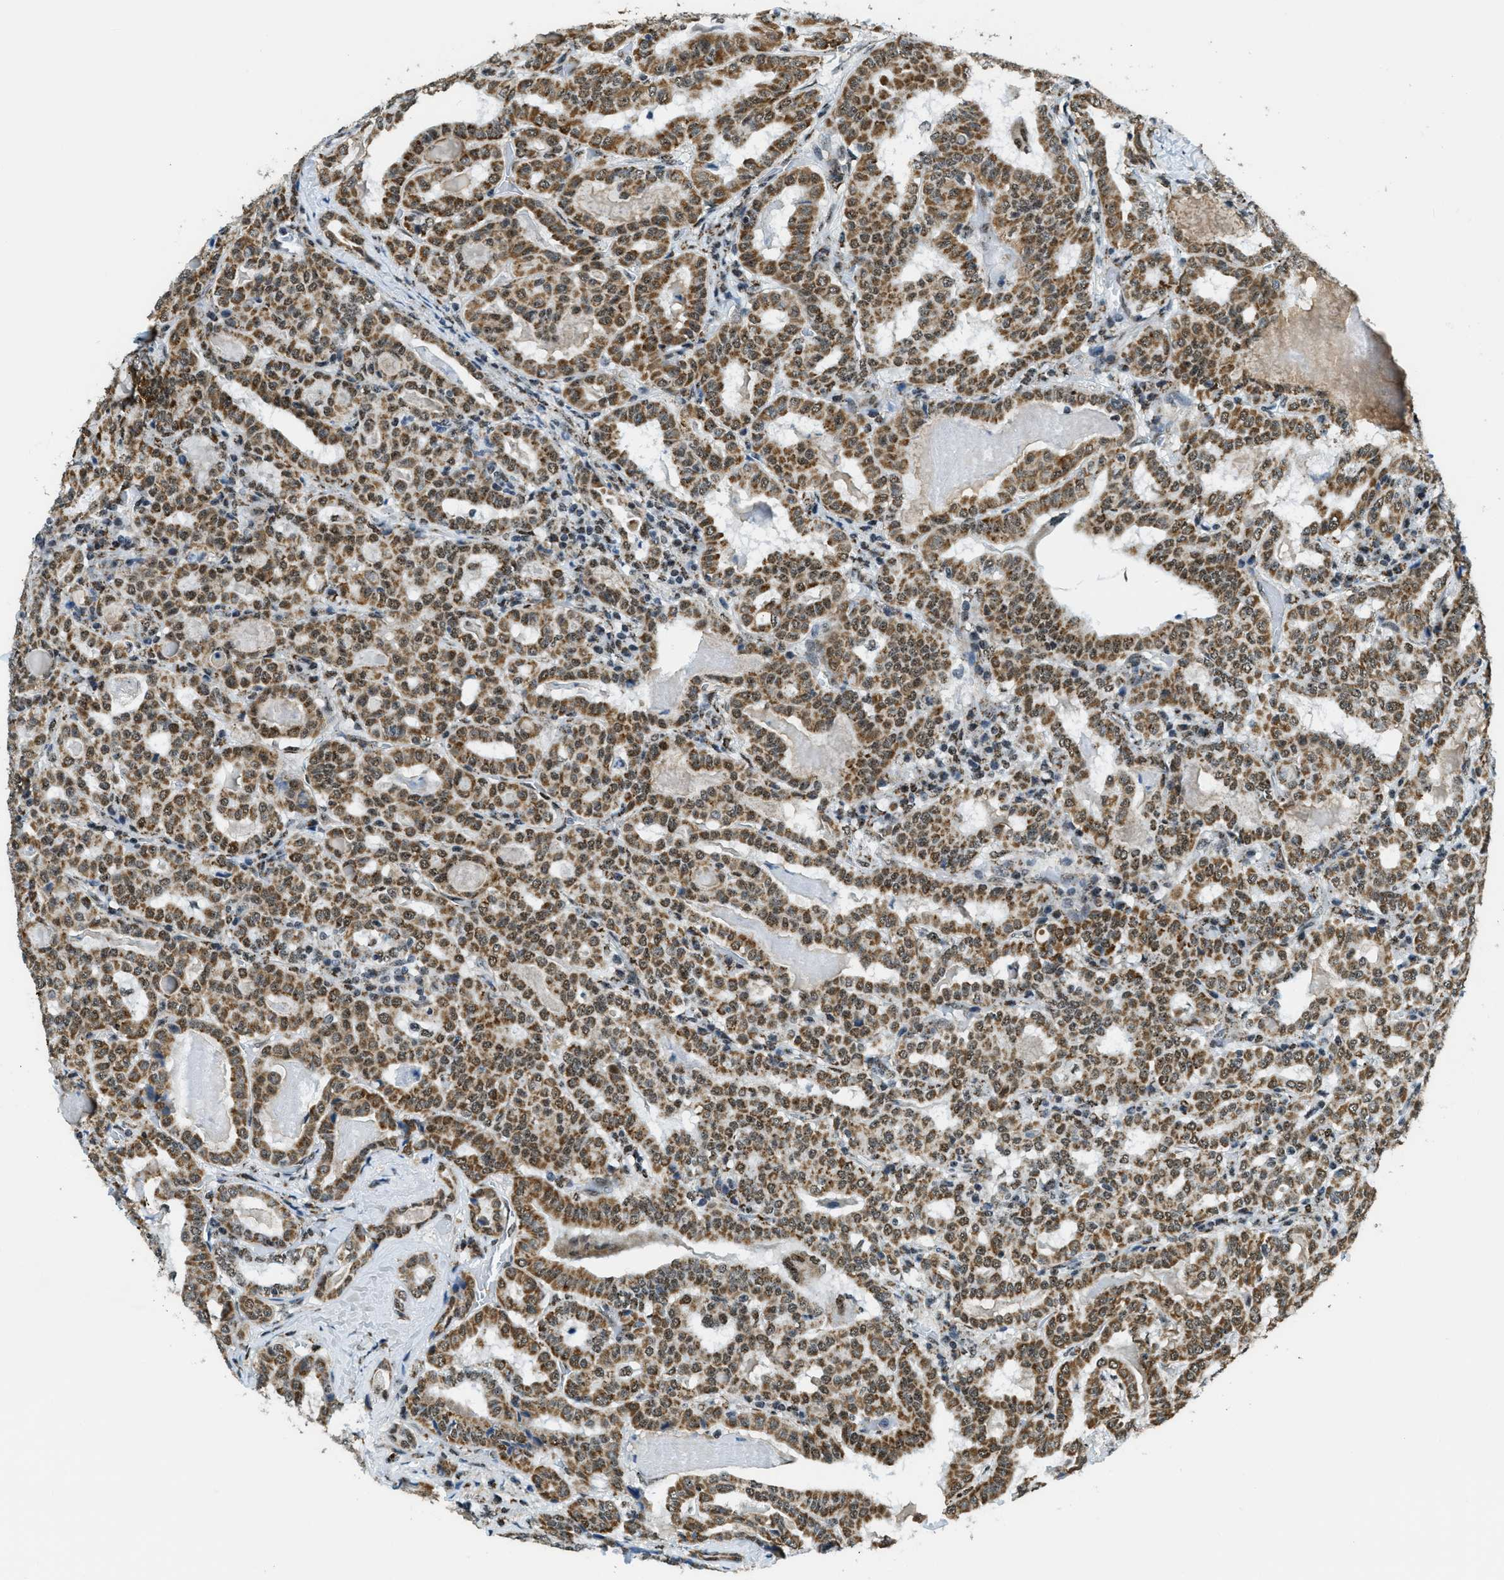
{"staining": {"intensity": "strong", "quantity": ">75%", "location": "cytoplasmic/membranous"}, "tissue": "thyroid cancer", "cell_type": "Tumor cells", "image_type": "cancer", "snomed": [{"axis": "morphology", "description": "Papillary adenocarcinoma, NOS"}, {"axis": "topography", "description": "Thyroid gland"}], "caption": "A high-resolution image shows immunohistochemistry staining of thyroid cancer, which reveals strong cytoplasmic/membranous expression in approximately >75% of tumor cells.", "gene": "SP100", "patient": {"sex": "female", "age": 42}}